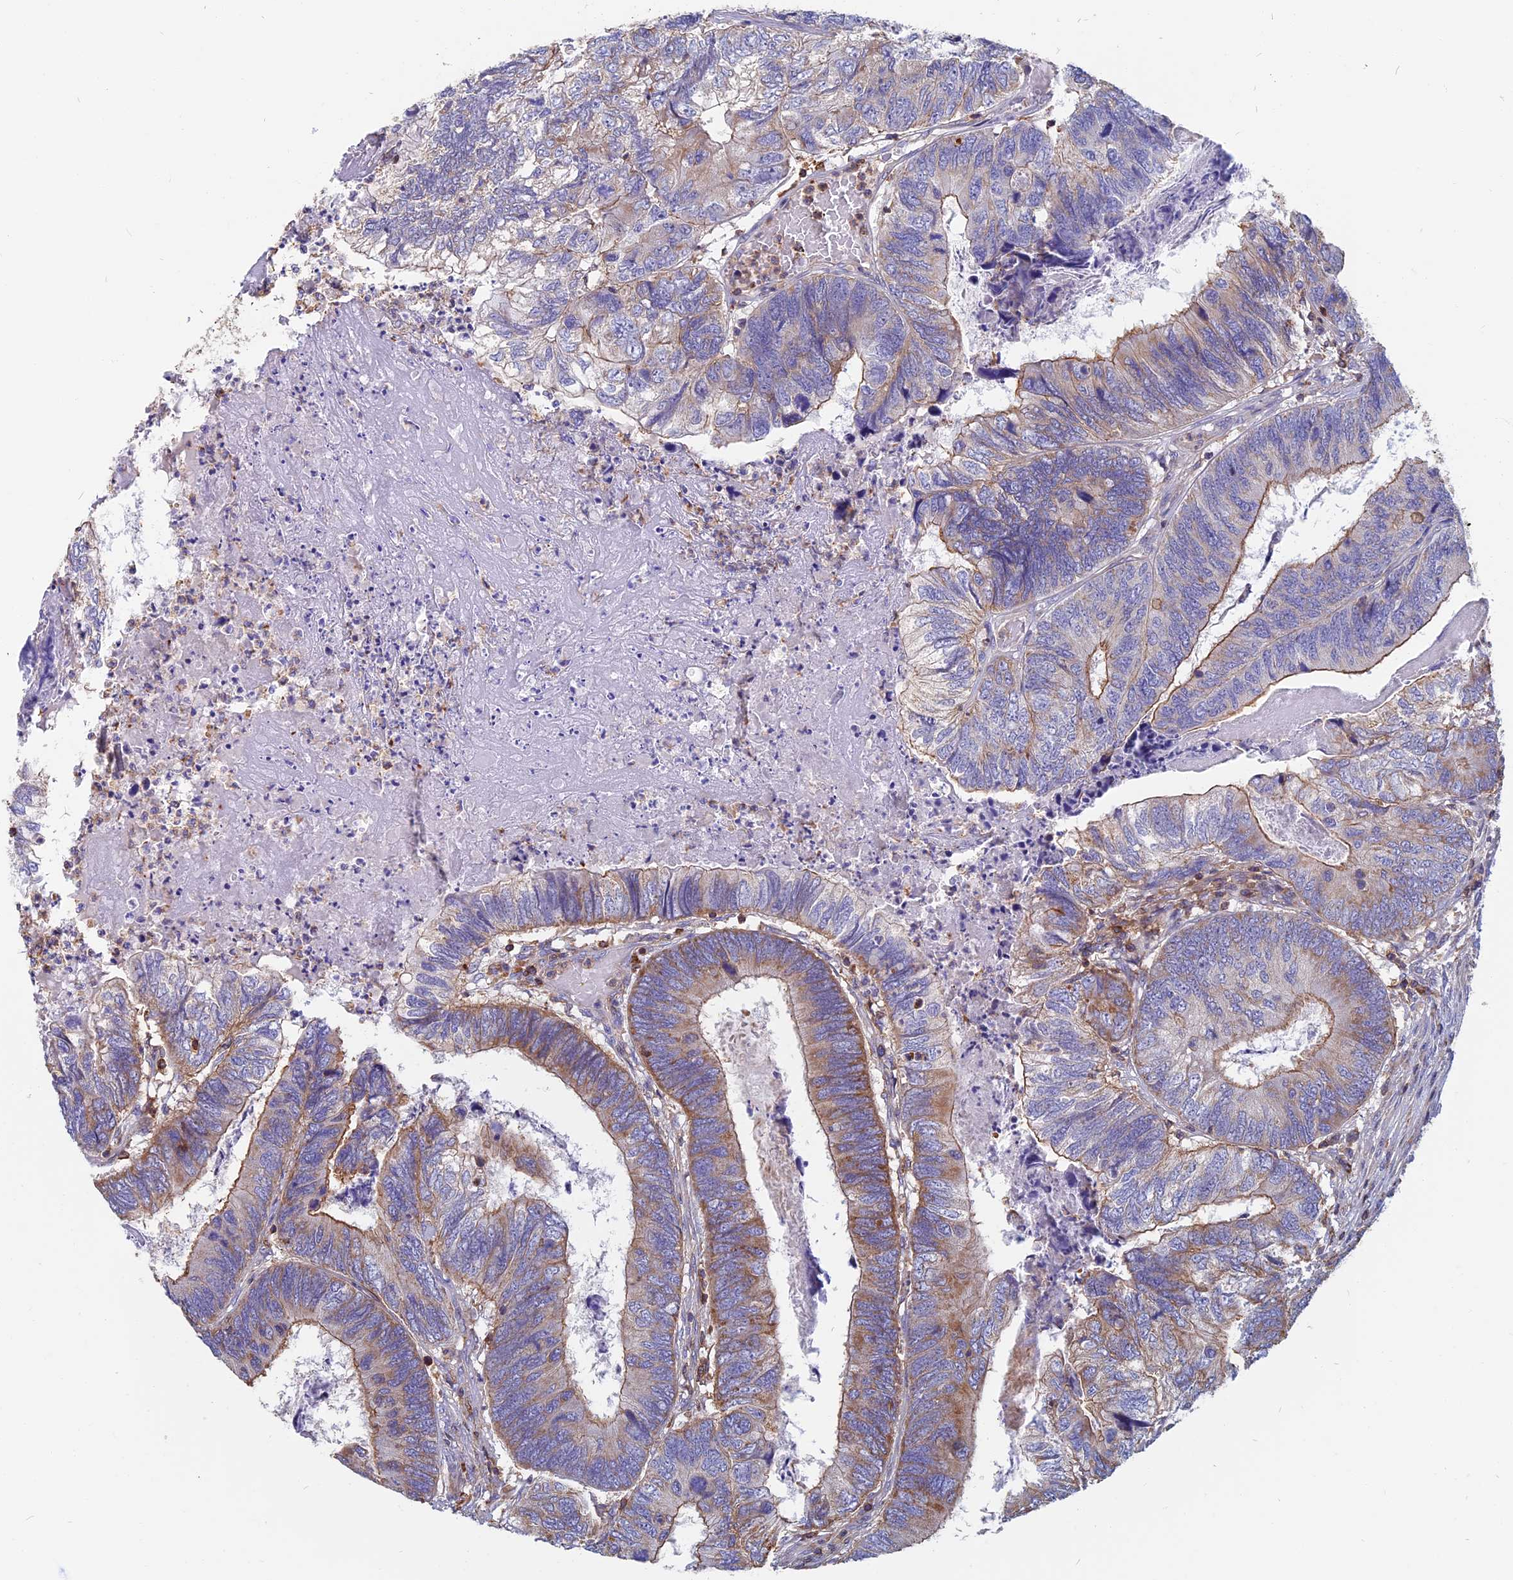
{"staining": {"intensity": "moderate", "quantity": "25%-75%", "location": "cytoplasmic/membranous"}, "tissue": "colorectal cancer", "cell_type": "Tumor cells", "image_type": "cancer", "snomed": [{"axis": "morphology", "description": "Adenocarcinoma, NOS"}, {"axis": "topography", "description": "Colon"}], "caption": "Colorectal cancer stained with immunohistochemistry exhibits moderate cytoplasmic/membranous positivity in approximately 25%-75% of tumor cells.", "gene": "HSD17B8", "patient": {"sex": "female", "age": 67}}